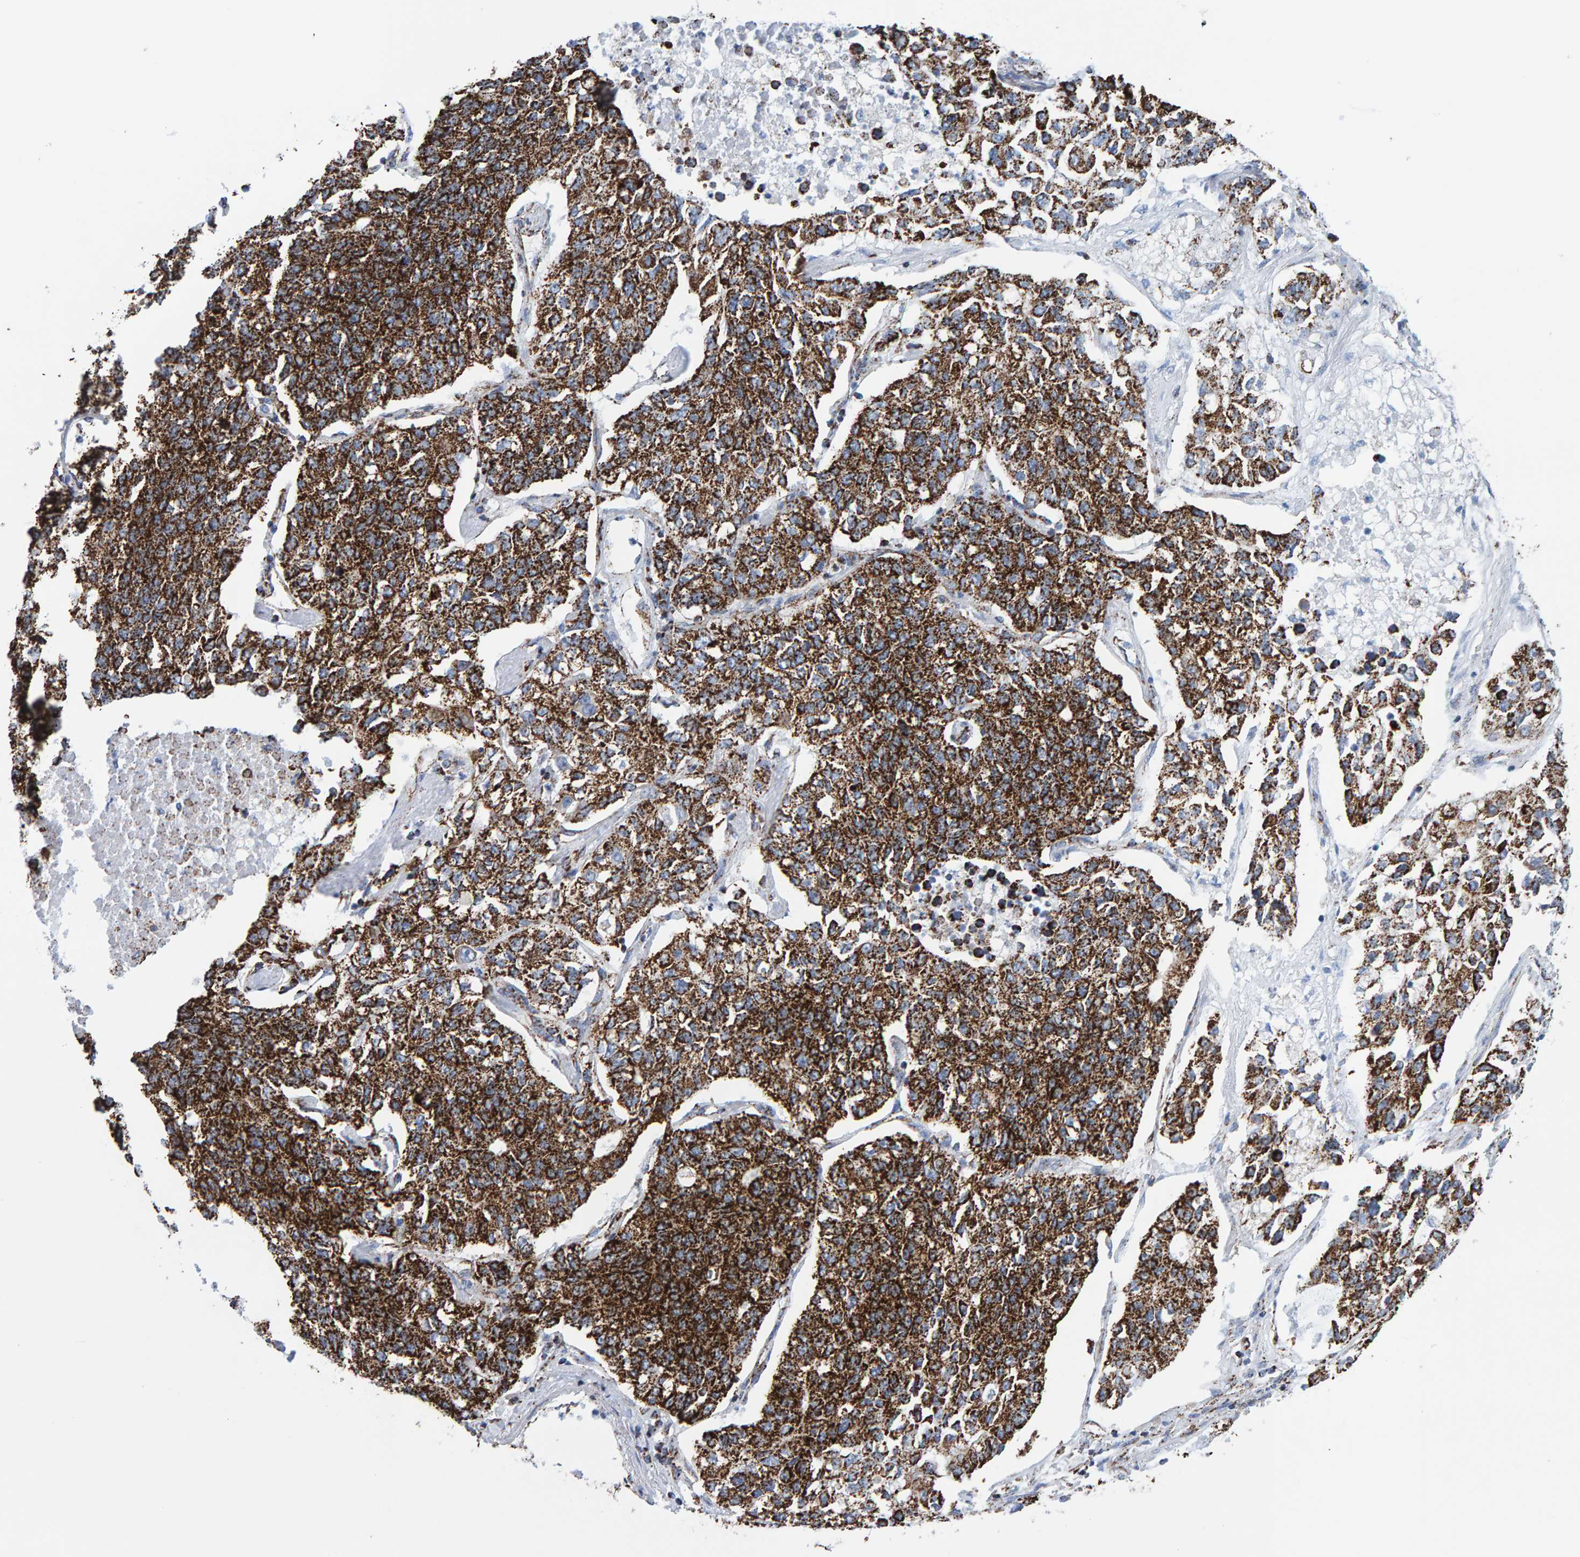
{"staining": {"intensity": "strong", "quantity": ">75%", "location": "cytoplasmic/membranous"}, "tissue": "lung cancer", "cell_type": "Tumor cells", "image_type": "cancer", "snomed": [{"axis": "morphology", "description": "Adenocarcinoma, NOS"}, {"axis": "topography", "description": "Lung"}], "caption": "Immunohistochemical staining of human lung cancer (adenocarcinoma) reveals high levels of strong cytoplasmic/membranous protein positivity in about >75% of tumor cells.", "gene": "ENSG00000262660", "patient": {"sex": "male", "age": 49}}